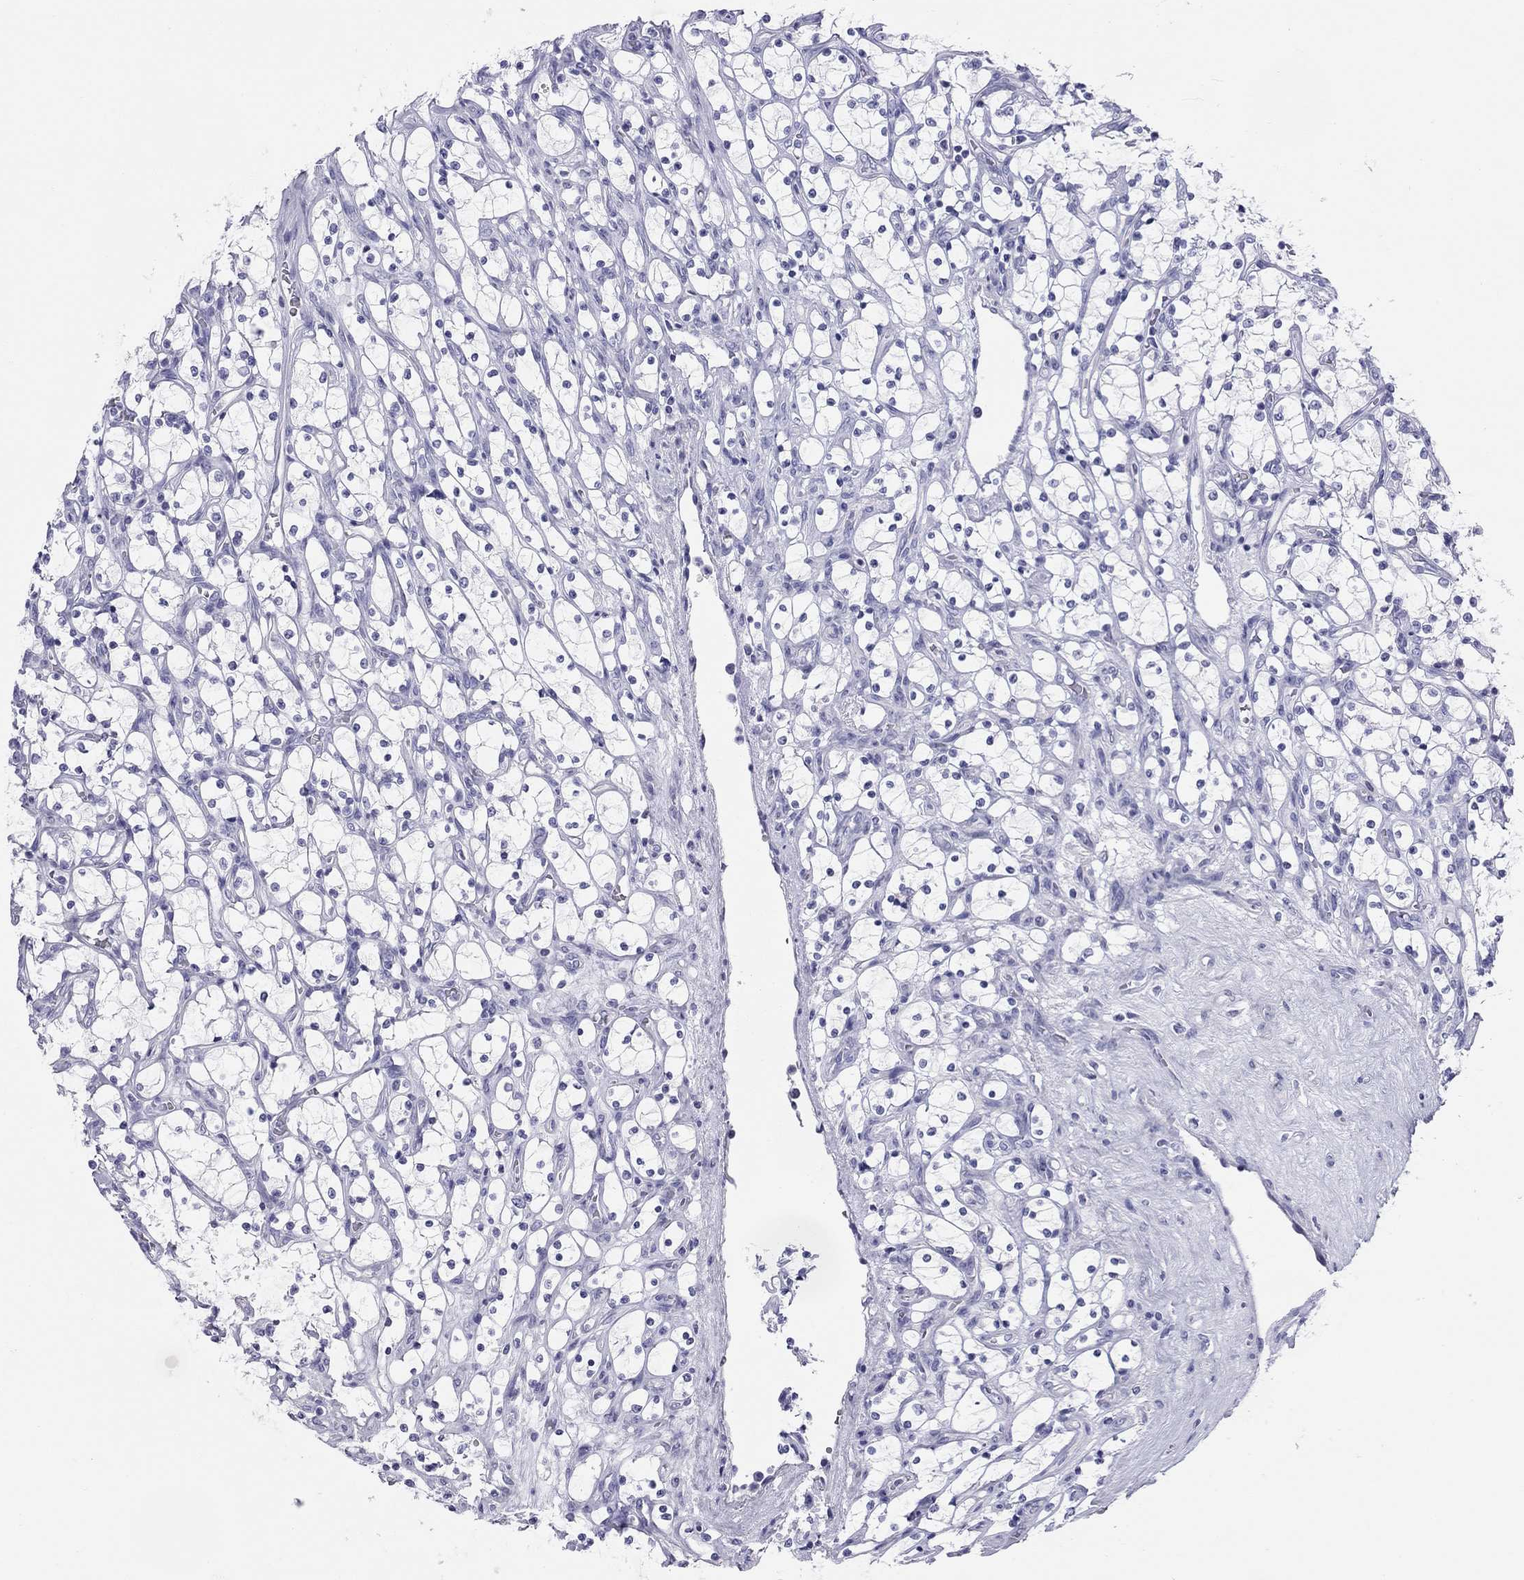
{"staining": {"intensity": "negative", "quantity": "none", "location": "none"}, "tissue": "renal cancer", "cell_type": "Tumor cells", "image_type": "cancer", "snomed": [{"axis": "morphology", "description": "Adenocarcinoma, NOS"}, {"axis": "topography", "description": "Kidney"}], "caption": "Immunohistochemistry (IHC) photomicrograph of neoplastic tissue: human renal cancer stained with DAB reveals no significant protein staining in tumor cells.", "gene": "DPY19L2", "patient": {"sex": "female", "age": 69}}